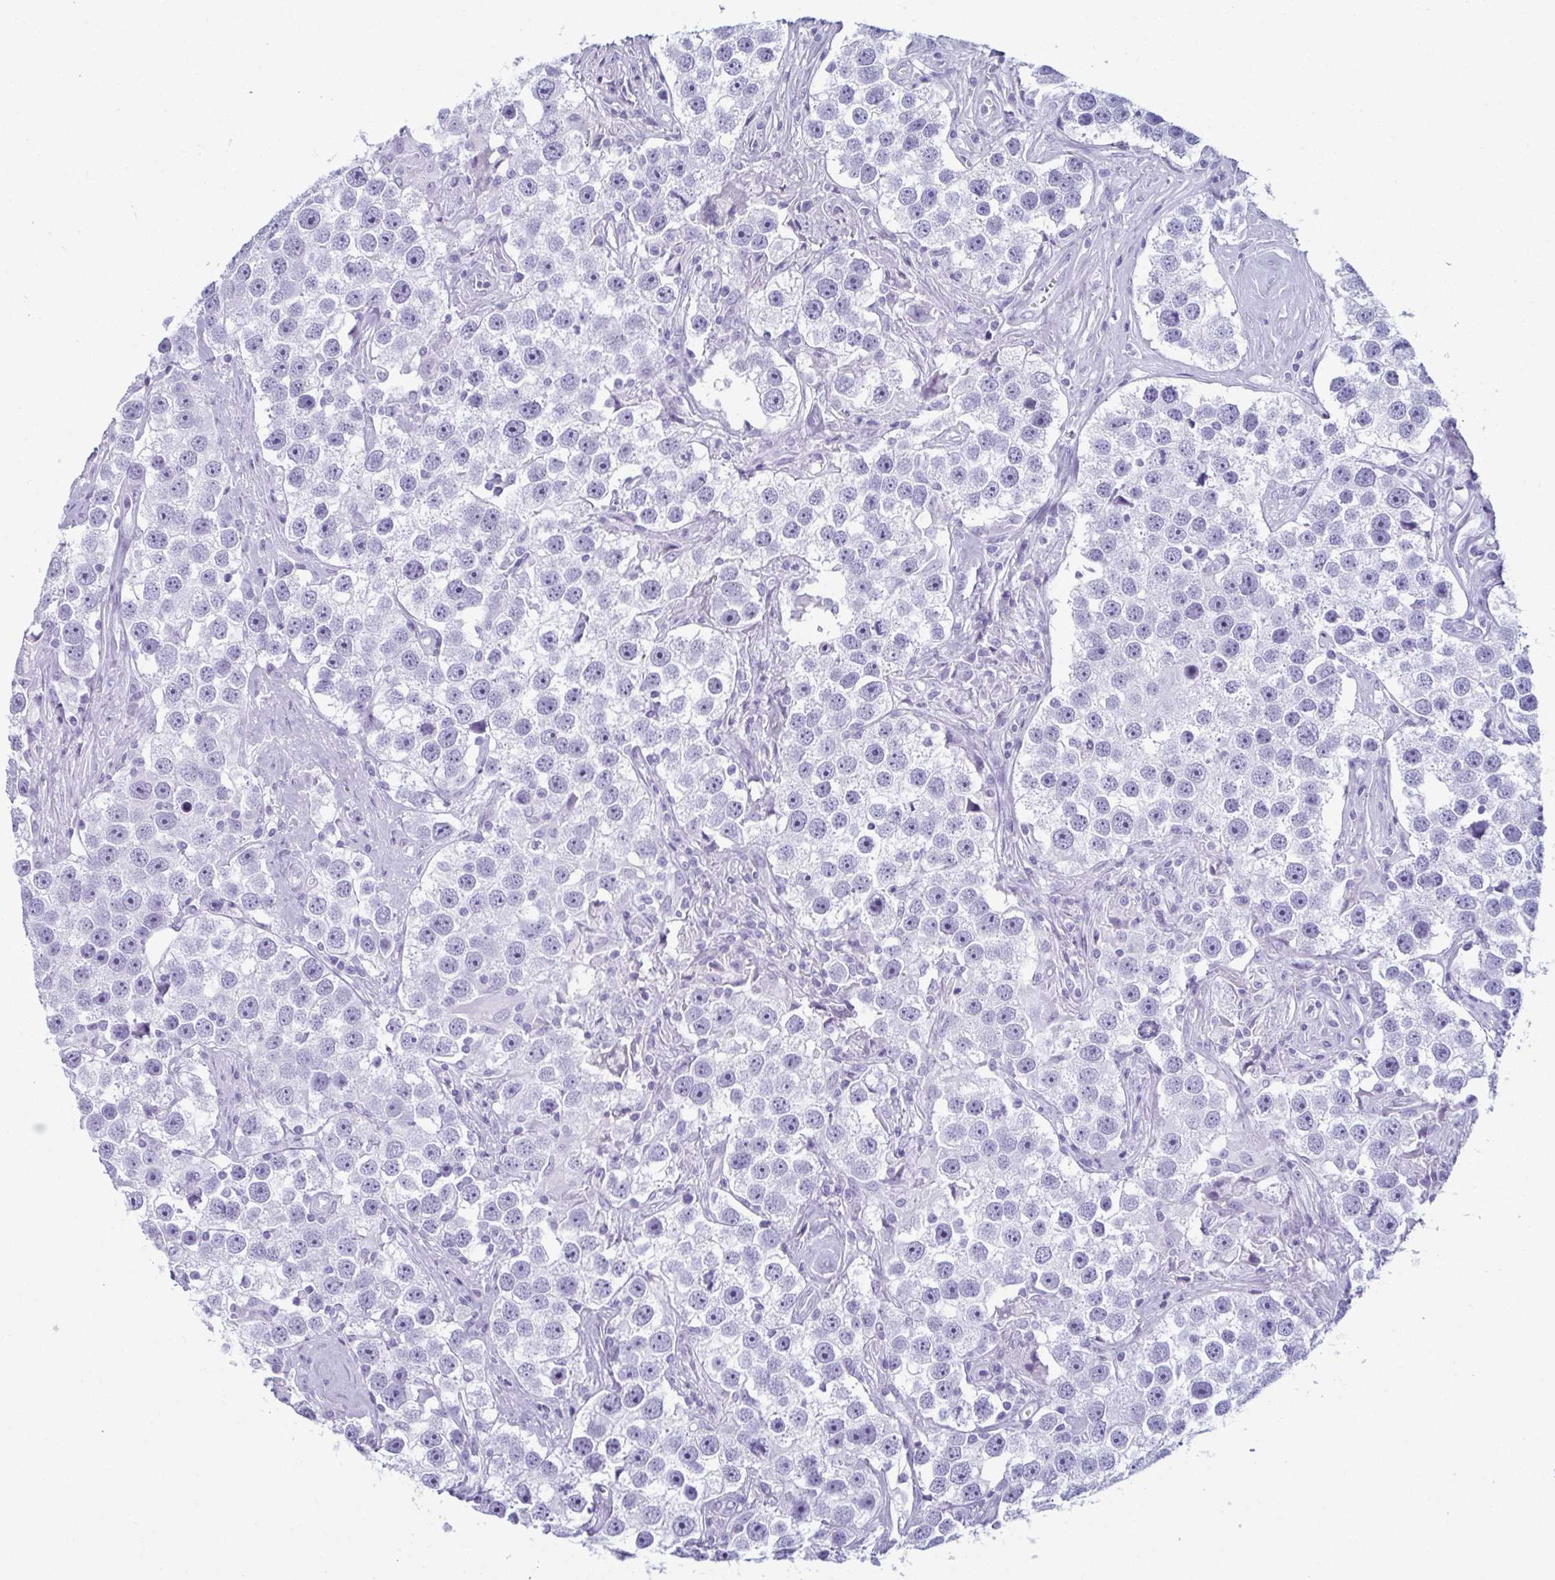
{"staining": {"intensity": "negative", "quantity": "none", "location": "none"}, "tissue": "testis cancer", "cell_type": "Tumor cells", "image_type": "cancer", "snomed": [{"axis": "morphology", "description": "Seminoma, NOS"}, {"axis": "topography", "description": "Testis"}], "caption": "This is an immunohistochemistry (IHC) histopathology image of human testis cancer (seminoma). There is no expression in tumor cells.", "gene": "ENKUR", "patient": {"sex": "male", "age": 49}}